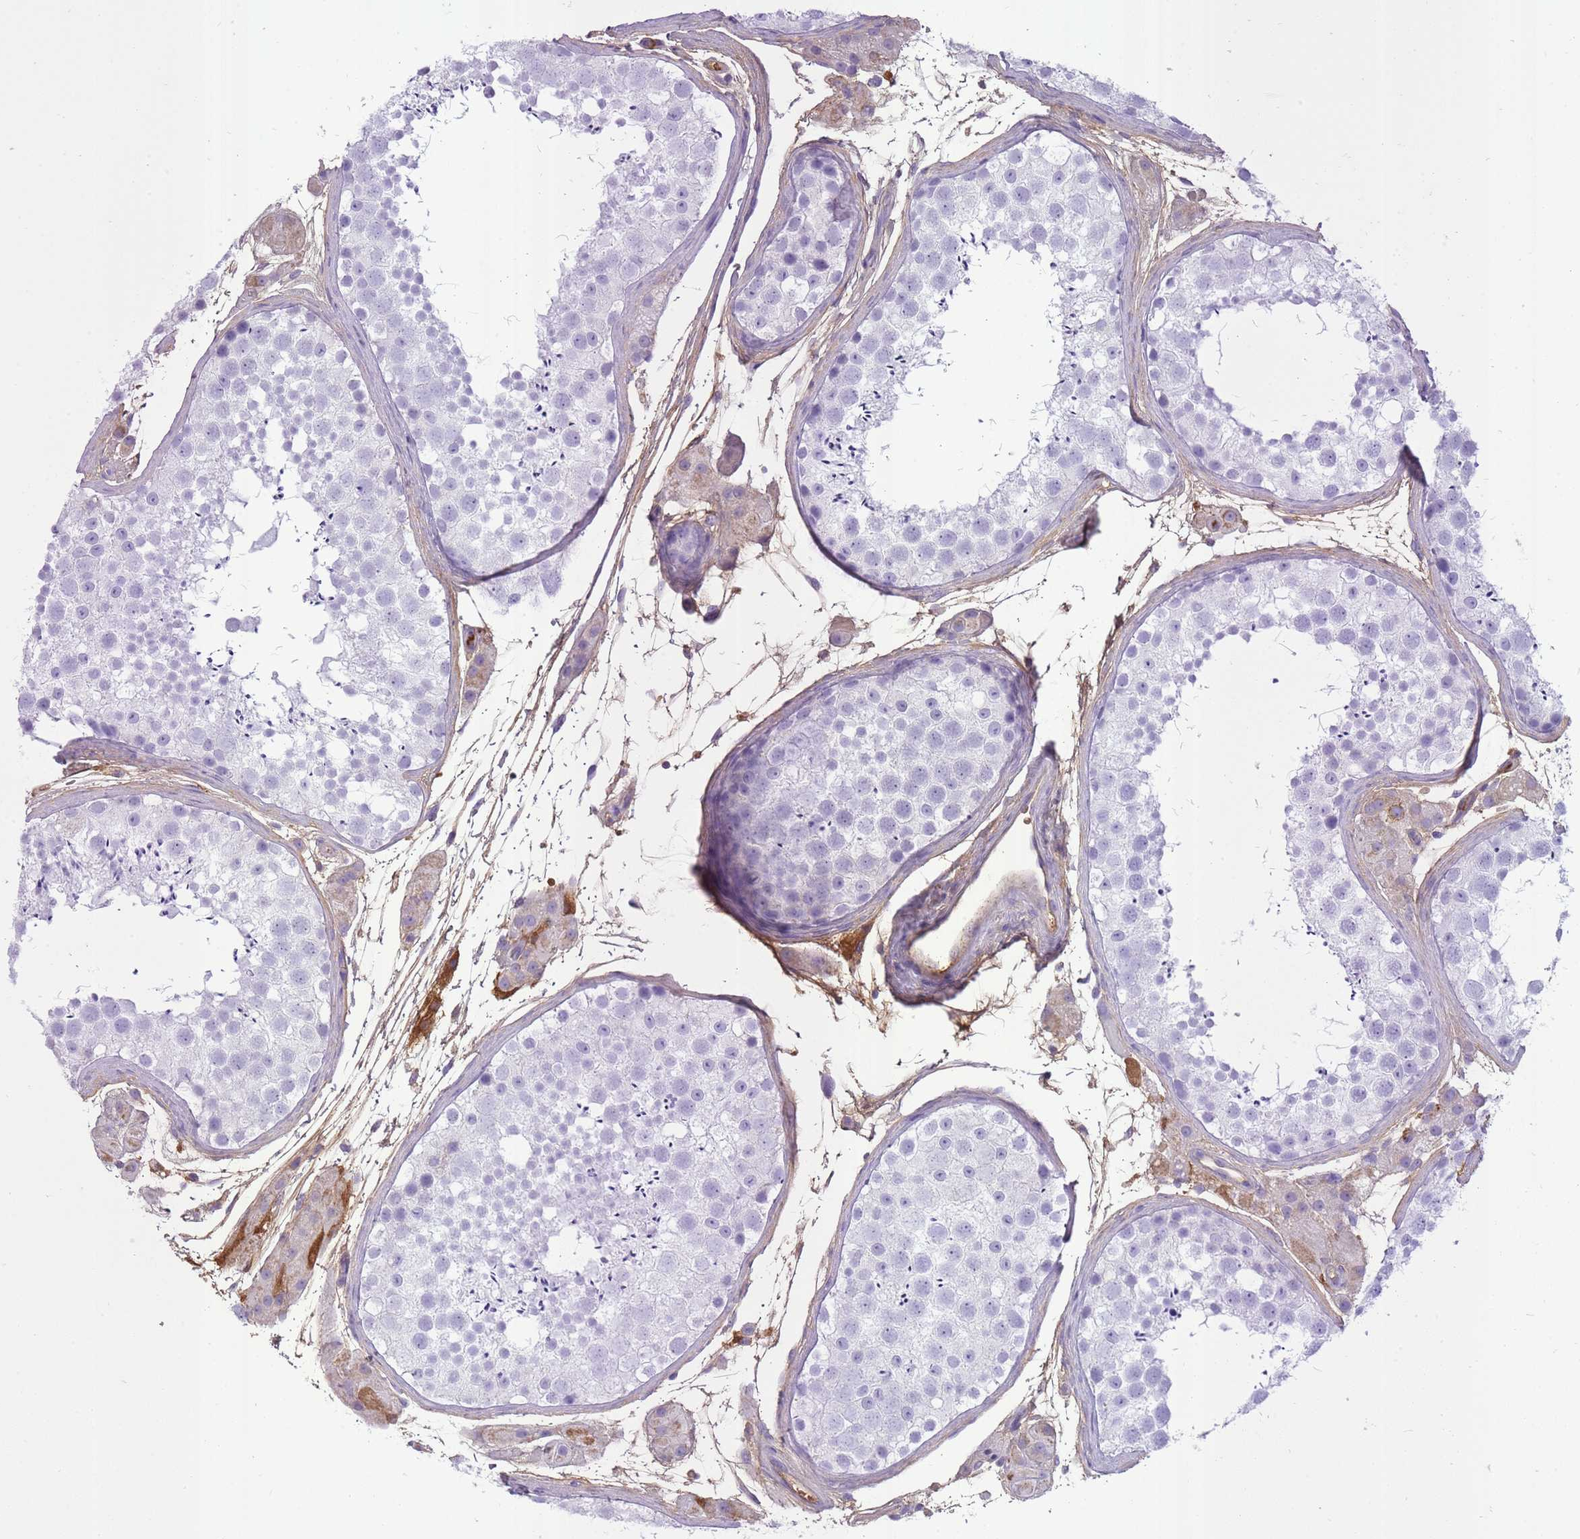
{"staining": {"intensity": "negative", "quantity": "none", "location": "none"}, "tissue": "testis", "cell_type": "Cells in seminiferous ducts", "image_type": "normal", "snomed": [{"axis": "morphology", "description": "Normal tissue, NOS"}, {"axis": "topography", "description": "Testis"}], "caption": "Immunohistochemistry (IHC) of unremarkable human testis reveals no positivity in cells in seminiferous ducts. Brightfield microscopy of immunohistochemistry (IHC) stained with DAB (brown) and hematoxylin (blue), captured at high magnification.", "gene": "IGKV1", "patient": {"sex": "male", "age": 41}}